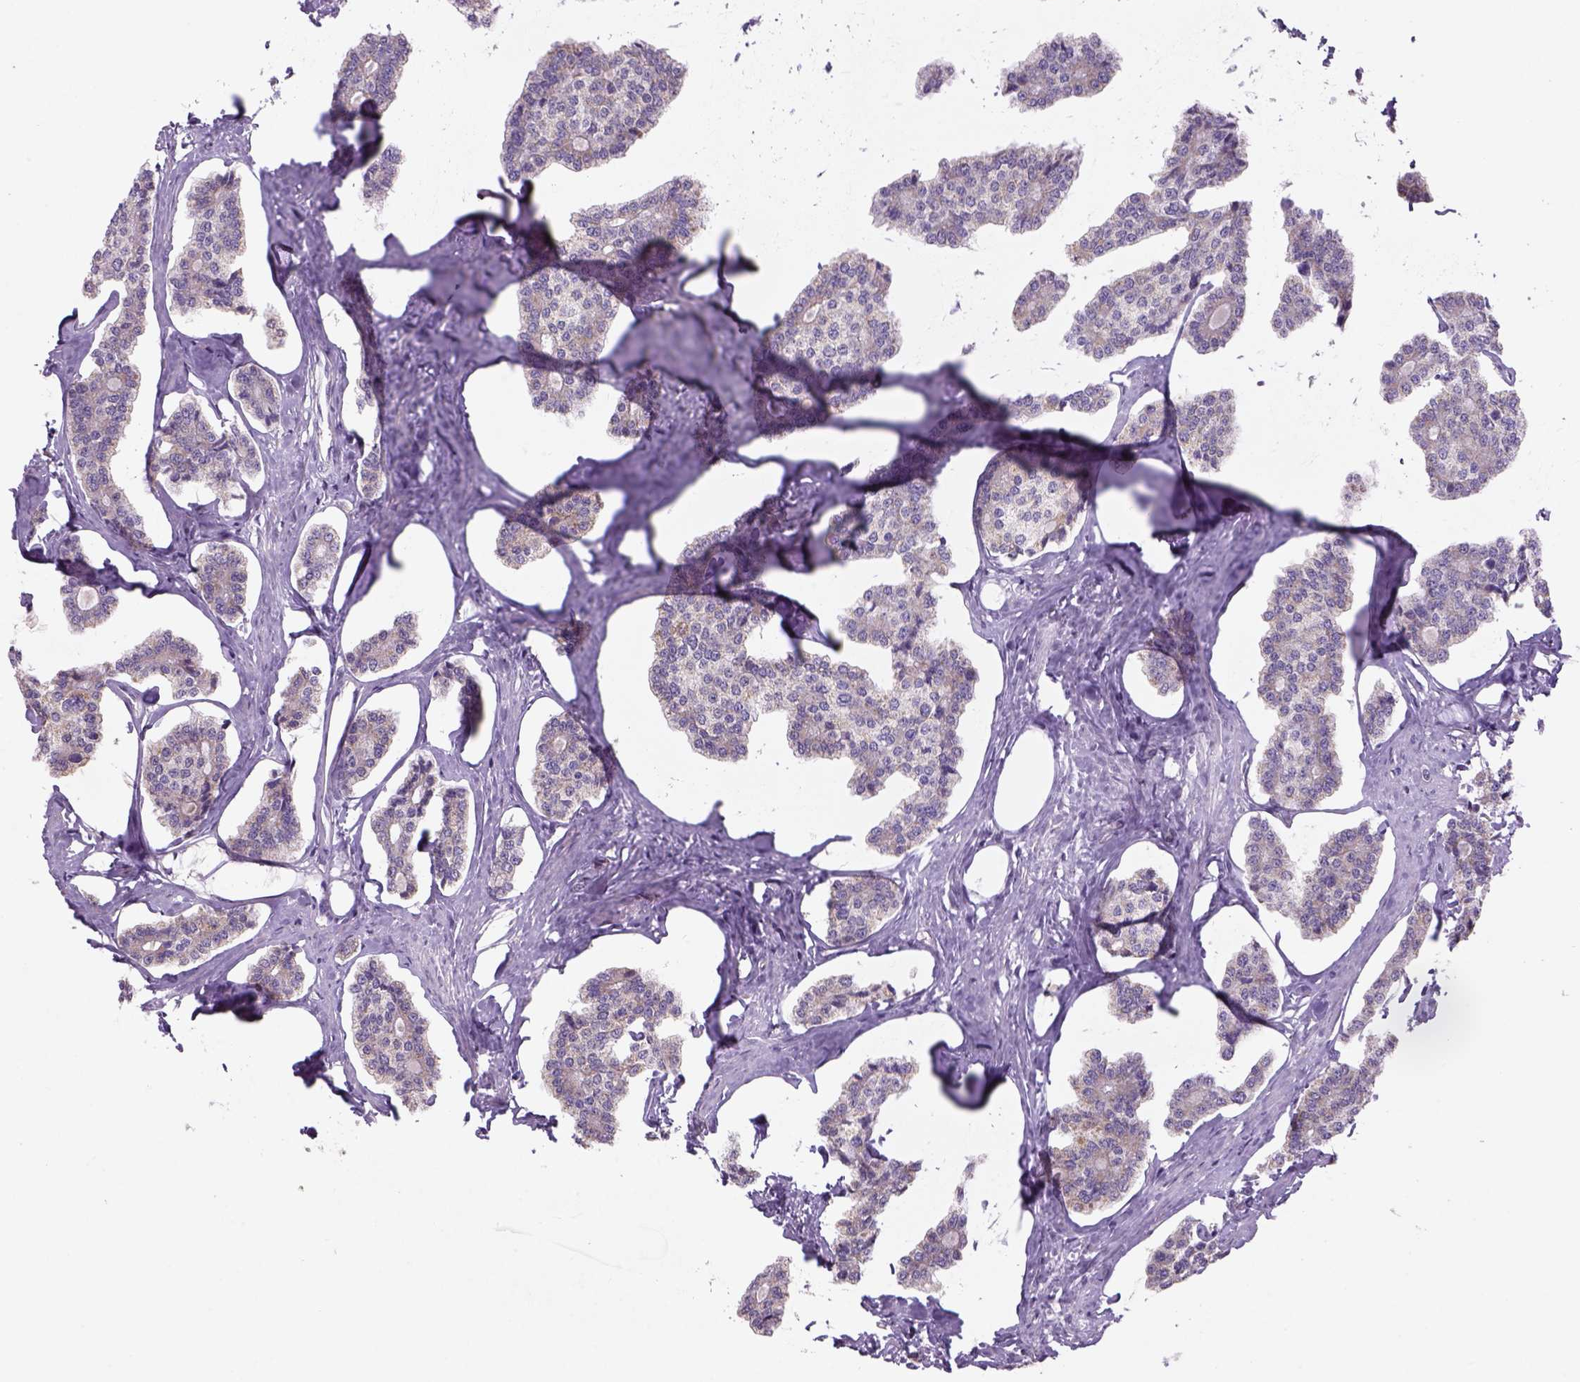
{"staining": {"intensity": "weak", "quantity": "25%-75%", "location": "cytoplasmic/membranous"}, "tissue": "carcinoid", "cell_type": "Tumor cells", "image_type": "cancer", "snomed": [{"axis": "morphology", "description": "Carcinoid, malignant, NOS"}, {"axis": "topography", "description": "Small intestine"}], "caption": "This histopathology image demonstrates carcinoid (malignant) stained with IHC to label a protein in brown. The cytoplasmic/membranous of tumor cells show weak positivity for the protein. Nuclei are counter-stained blue.", "gene": "ADGRV1", "patient": {"sex": "female", "age": 65}}